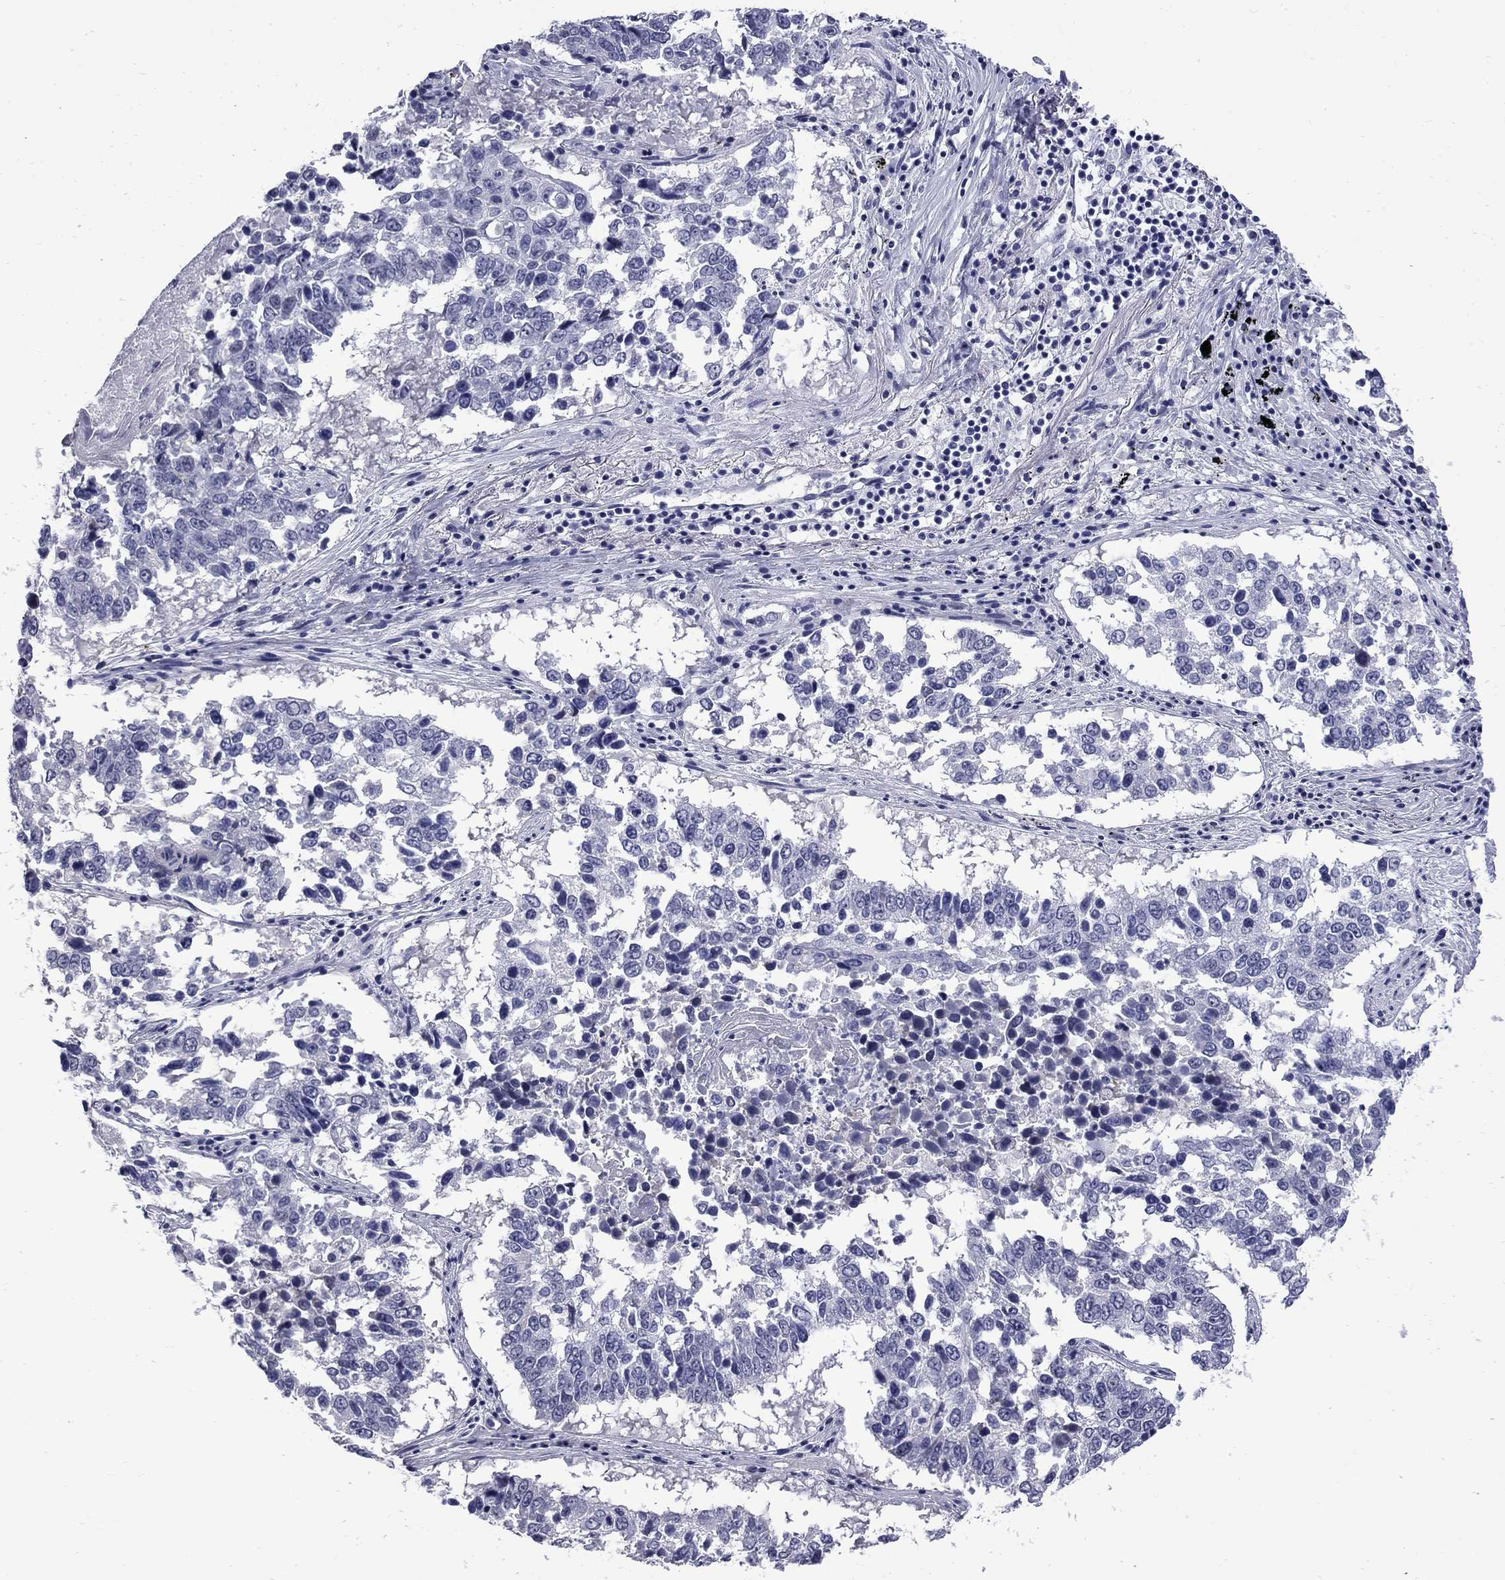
{"staining": {"intensity": "negative", "quantity": "none", "location": "none"}, "tissue": "lung cancer", "cell_type": "Tumor cells", "image_type": "cancer", "snomed": [{"axis": "morphology", "description": "Squamous cell carcinoma, NOS"}, {"axis": "topography", "description": "Lung"}], "caption": "Immunohistochemistry (IHC) image of human lung squamous cell carcinoma stained for a protein (brown), which demonstrates no staining in tumor cells. (DAB (3,3'-diaminobenzidine) immunohistochemistry (IHC), high magnification).", "gene": "MGARP", "patient": {"sex": "male", "age": 82}}